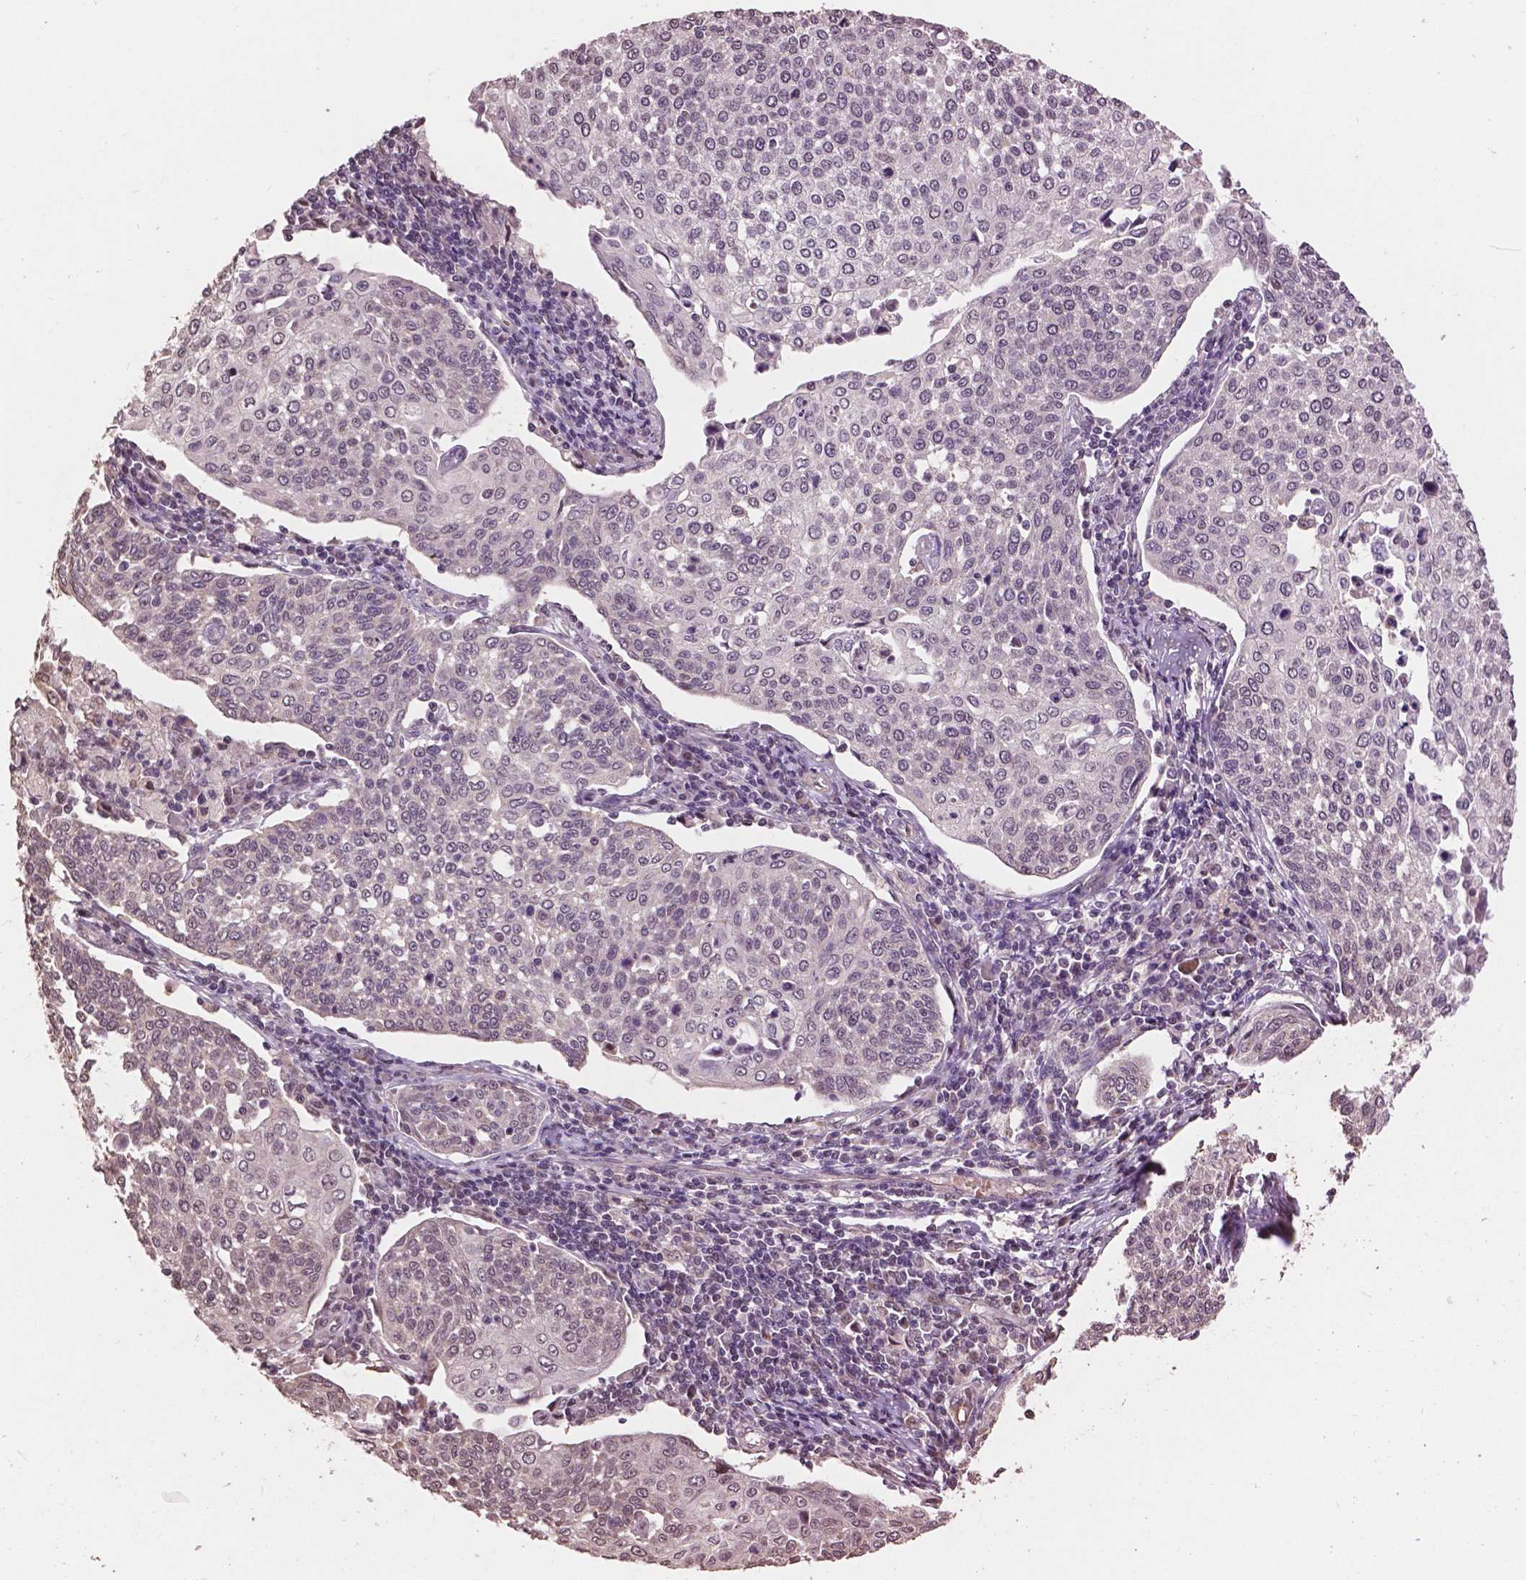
{"staining": {"intensity": "negative", "quantity": "none", "location": "none"}, "tissue": "cervical cancer", "cell_type": "Tumor cells", "image_type": "cancer", "snomed": [{"axis": "morphology", "description": "Squamous cell carcinoma, NOS"}, {"axis": "topography", "description": "Cervix"}], "caption": "This is an immunohistochemistry (IHC) photomicrograph of cervical cancer (squamous cell carcinoma). There is no positivity in tumor cells.", "gene": "GLRA2", "patient": {"sex": "female", "age": 34}}